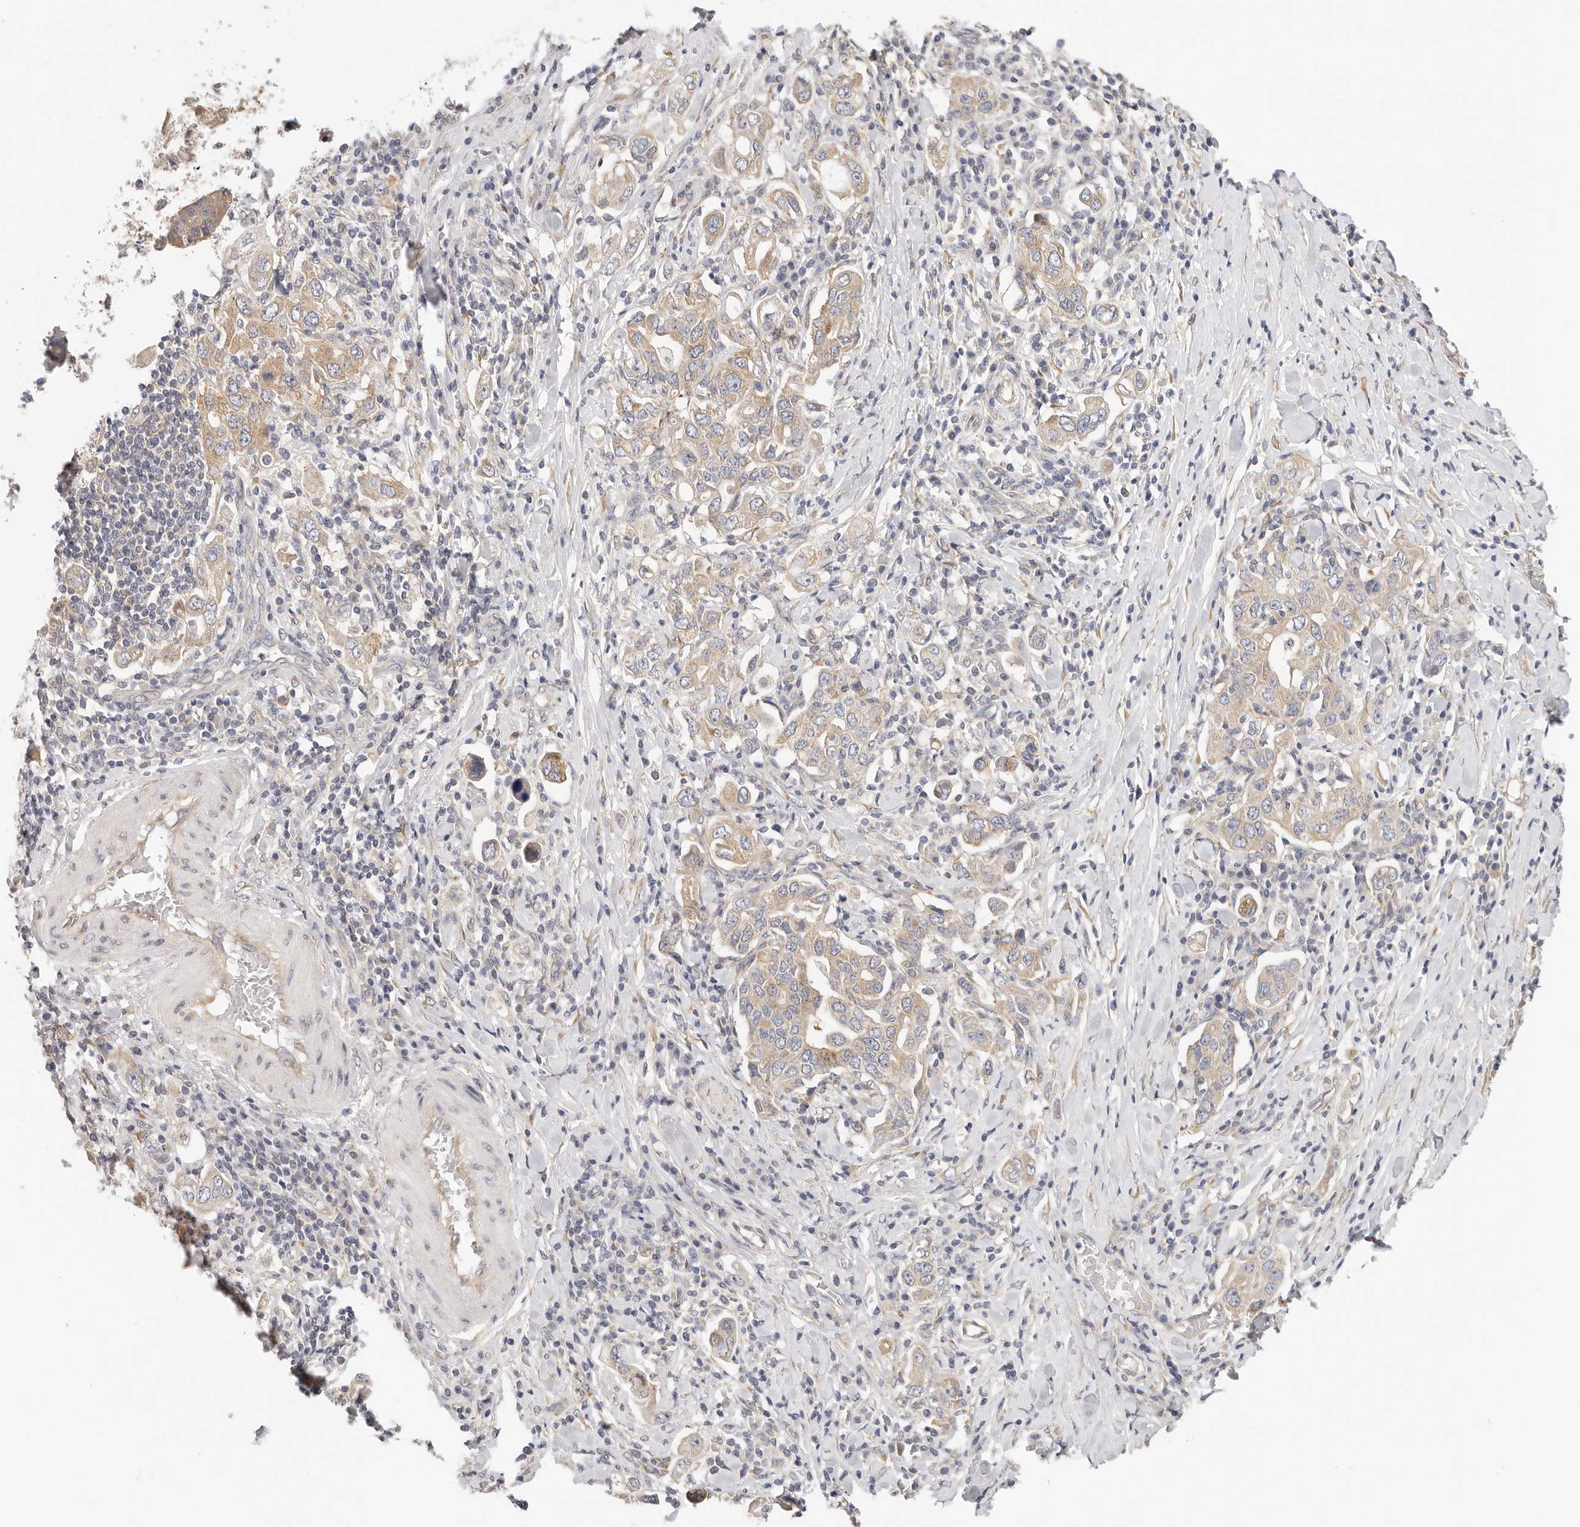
{"staining": {"intensity": "weak", "quantity": ">75%", "location": "cytoplasmic/membranous"}, "tissue": "stomach cancer", "cell_type": "Tumor cells", "image_type": "cancer", "snomed": [{"axis": "morphology", "description": "Adenocarcinoma, NOS"}, {"axis": "topography", "description": "Stomach, upper"}], "caption": "Stomach cancer (adenocarcinoma) tissue exhibits weak cytoplasmic/membranous expression in approximately >75% of tumor cells", "gene": "AFDN", "patient": {"sex": "male", "age": 62}}